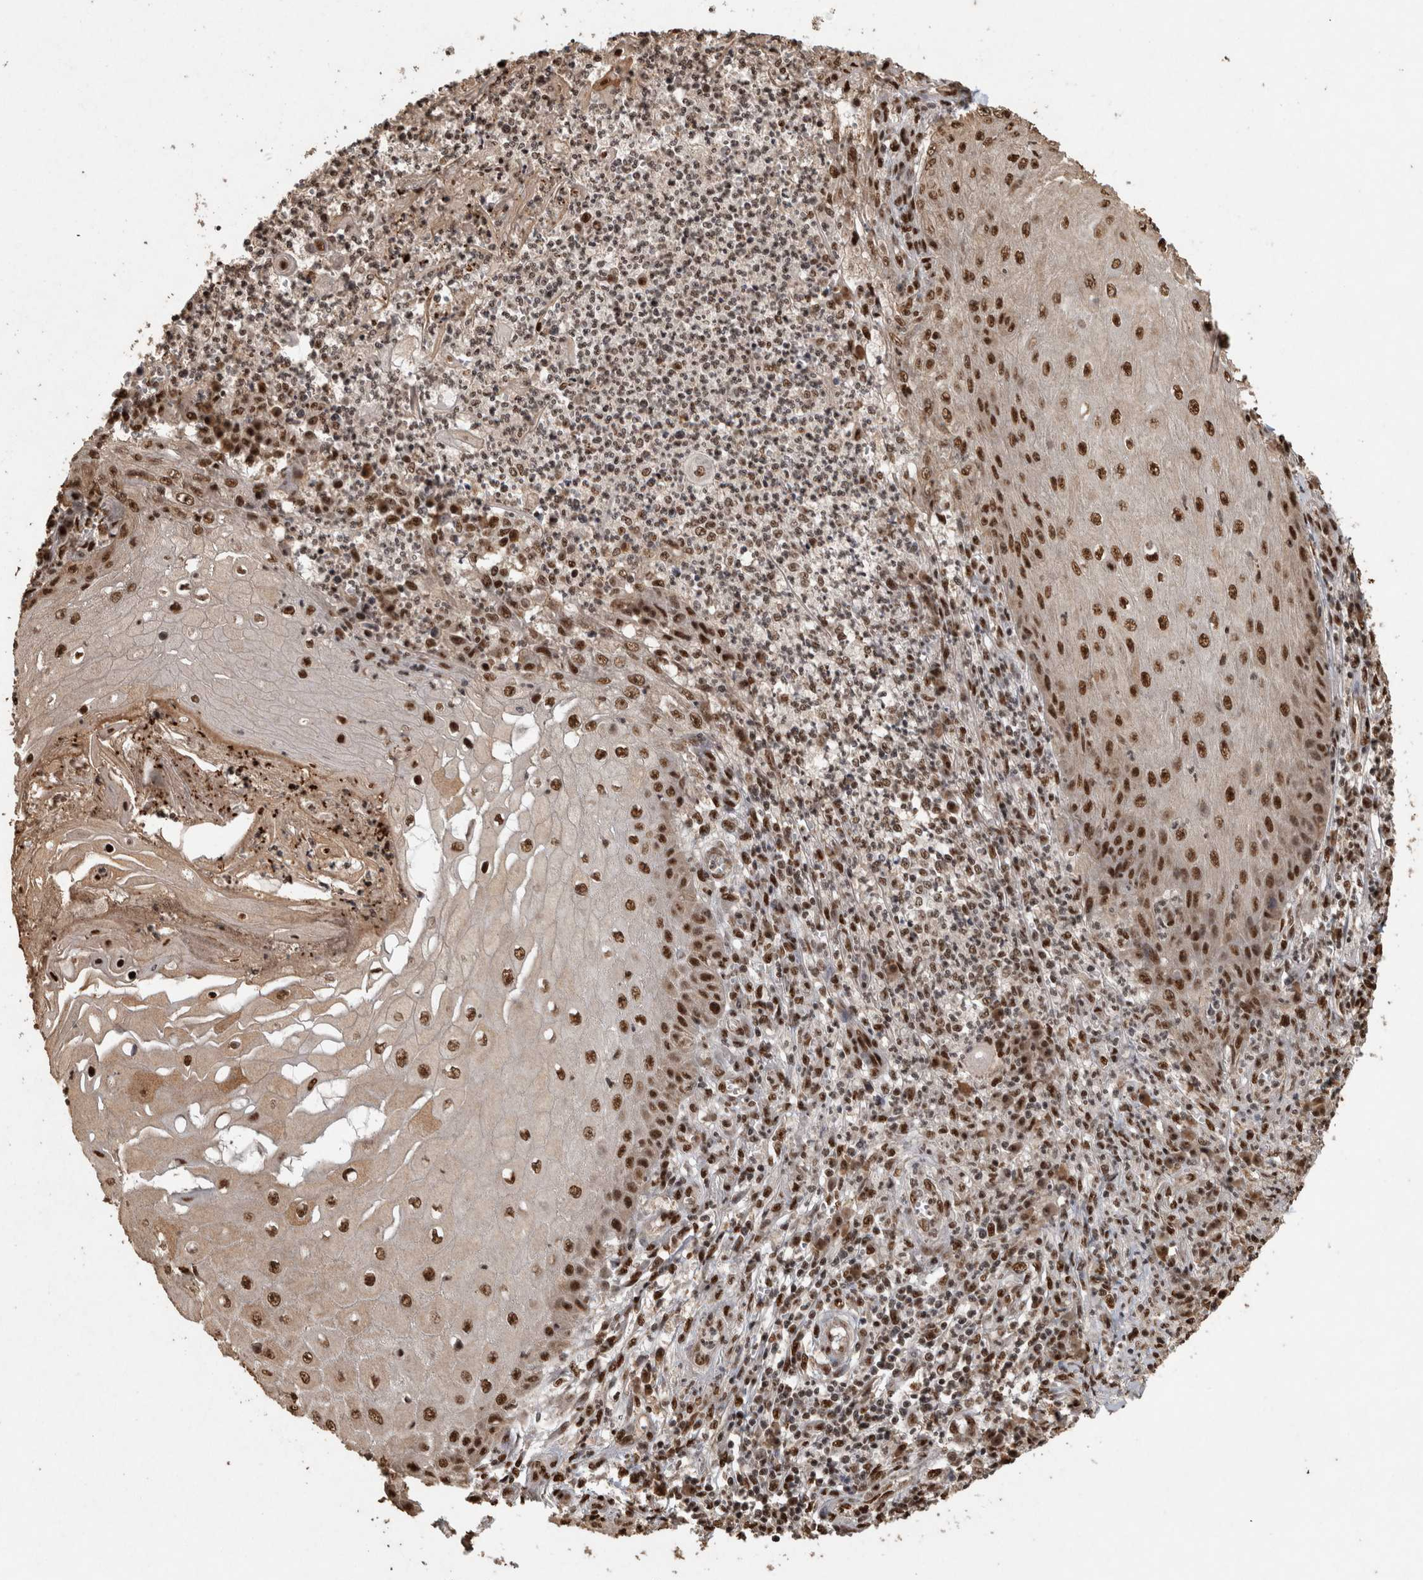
{"staining": {"intensity": "strong", "quantity": ">75%", "location": "nuclear"}, "tissue": "skin cancer", "cell_type": "Tumor cells", "image_type": "cancer", "snomed": [{"axis": "morphology", "description": "Squamous cell carcinoma, NOS"}, {"axis": "topography", "description": "Skin"}], "caption": "The photomicrograph displays staining of squamous cell carcinoma (skin), revealing strong nuclear protein expression (brown color) within tumor cells.", "gene": "RAD50", "patient": {"sex": "female", "age": 73}}